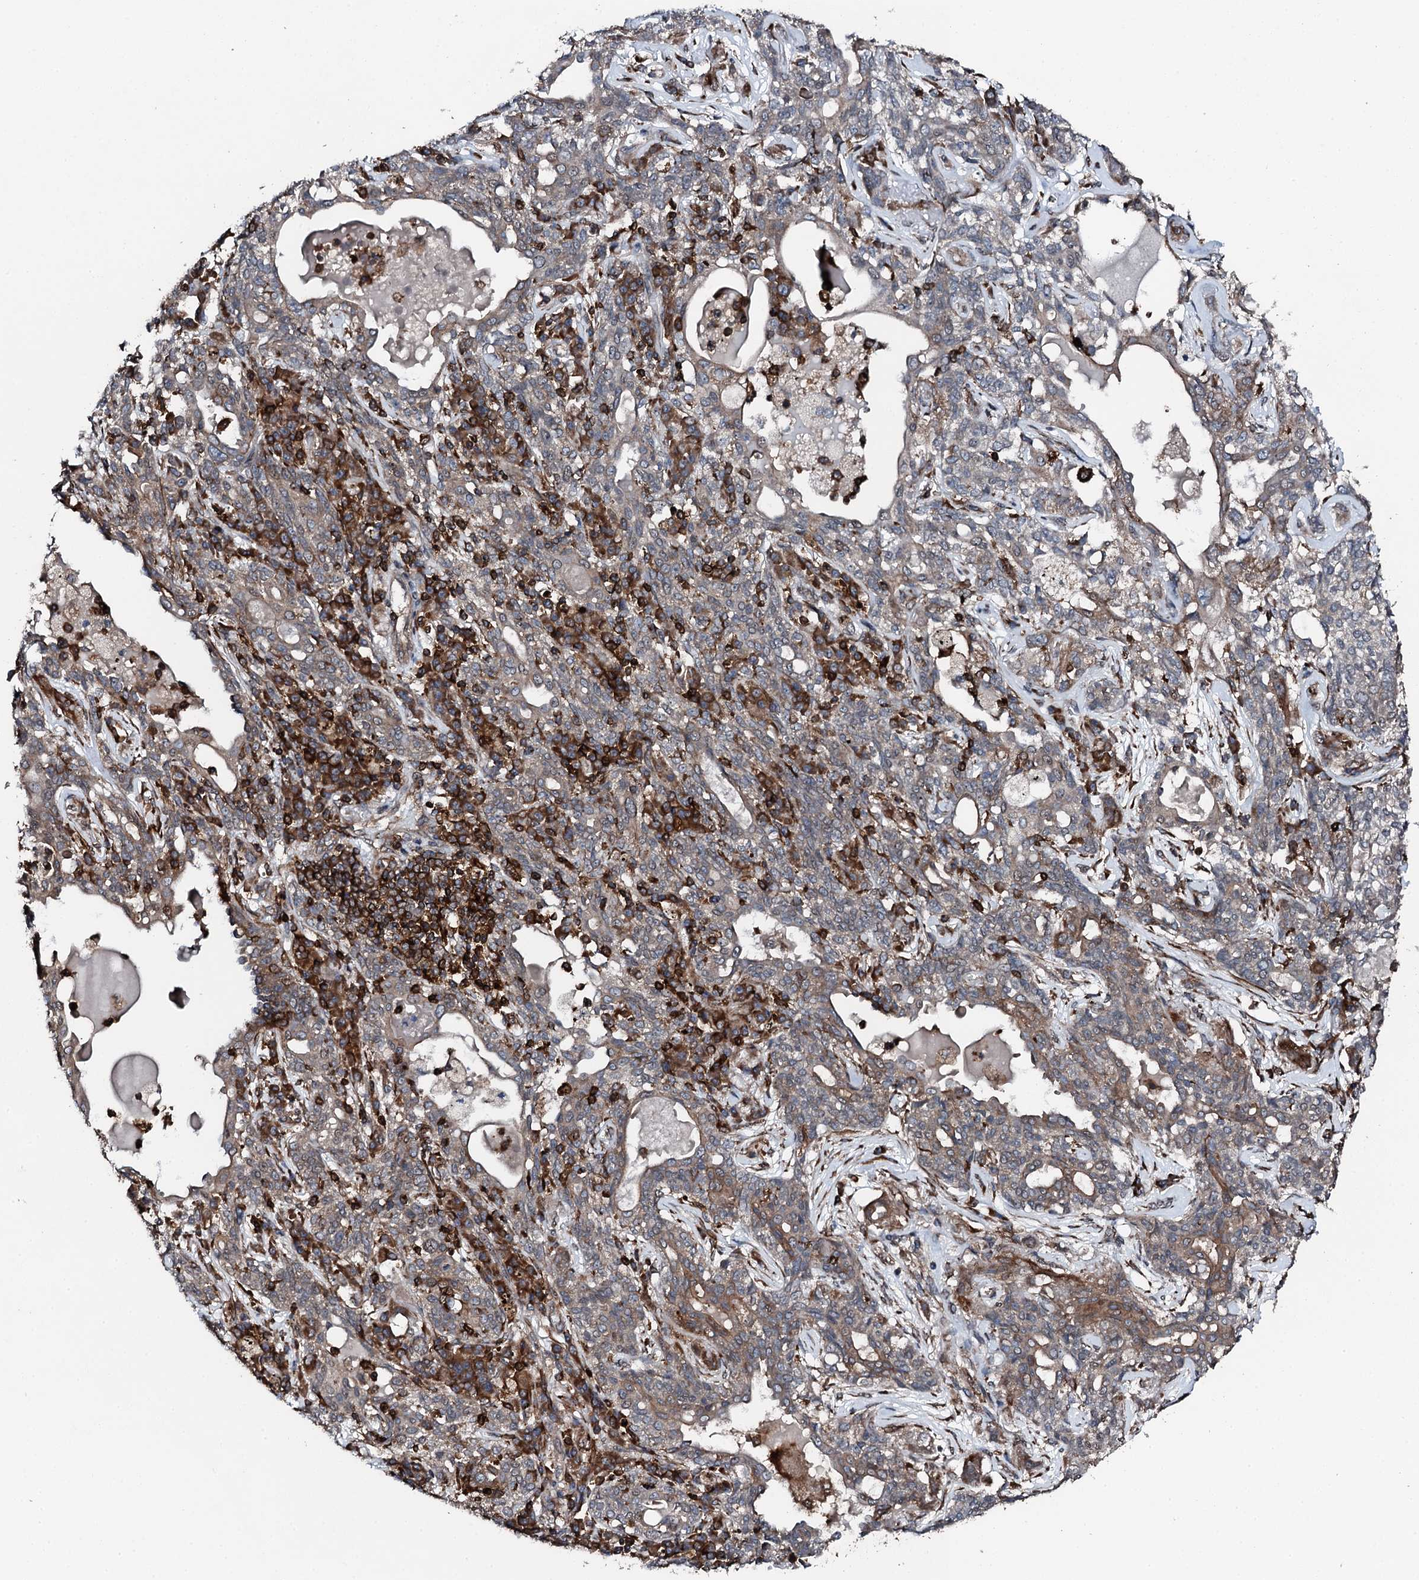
{"staining": {"intensity": "weak", "quantity": "25%-75%", "location": "cytoplasmic/membranous"}, "tissue": "lung cancer", "cell_type": "Tumor cells", "image_type": "cancer", "snomed": [{"axis": "morphology", "description": "Squamous cell carcinoma, NOS"}, {"axis": "topography", "description": "Lung"}], "caption": "Immunohistochemical staining of lung squamous cell carcinoma demonstrates low levels of weak cytoplasmic/membranous staining in approximately 25%-75% of tumor cells.", "gene": "EDC4", "patient": {"sex": "female", "age": 70}}